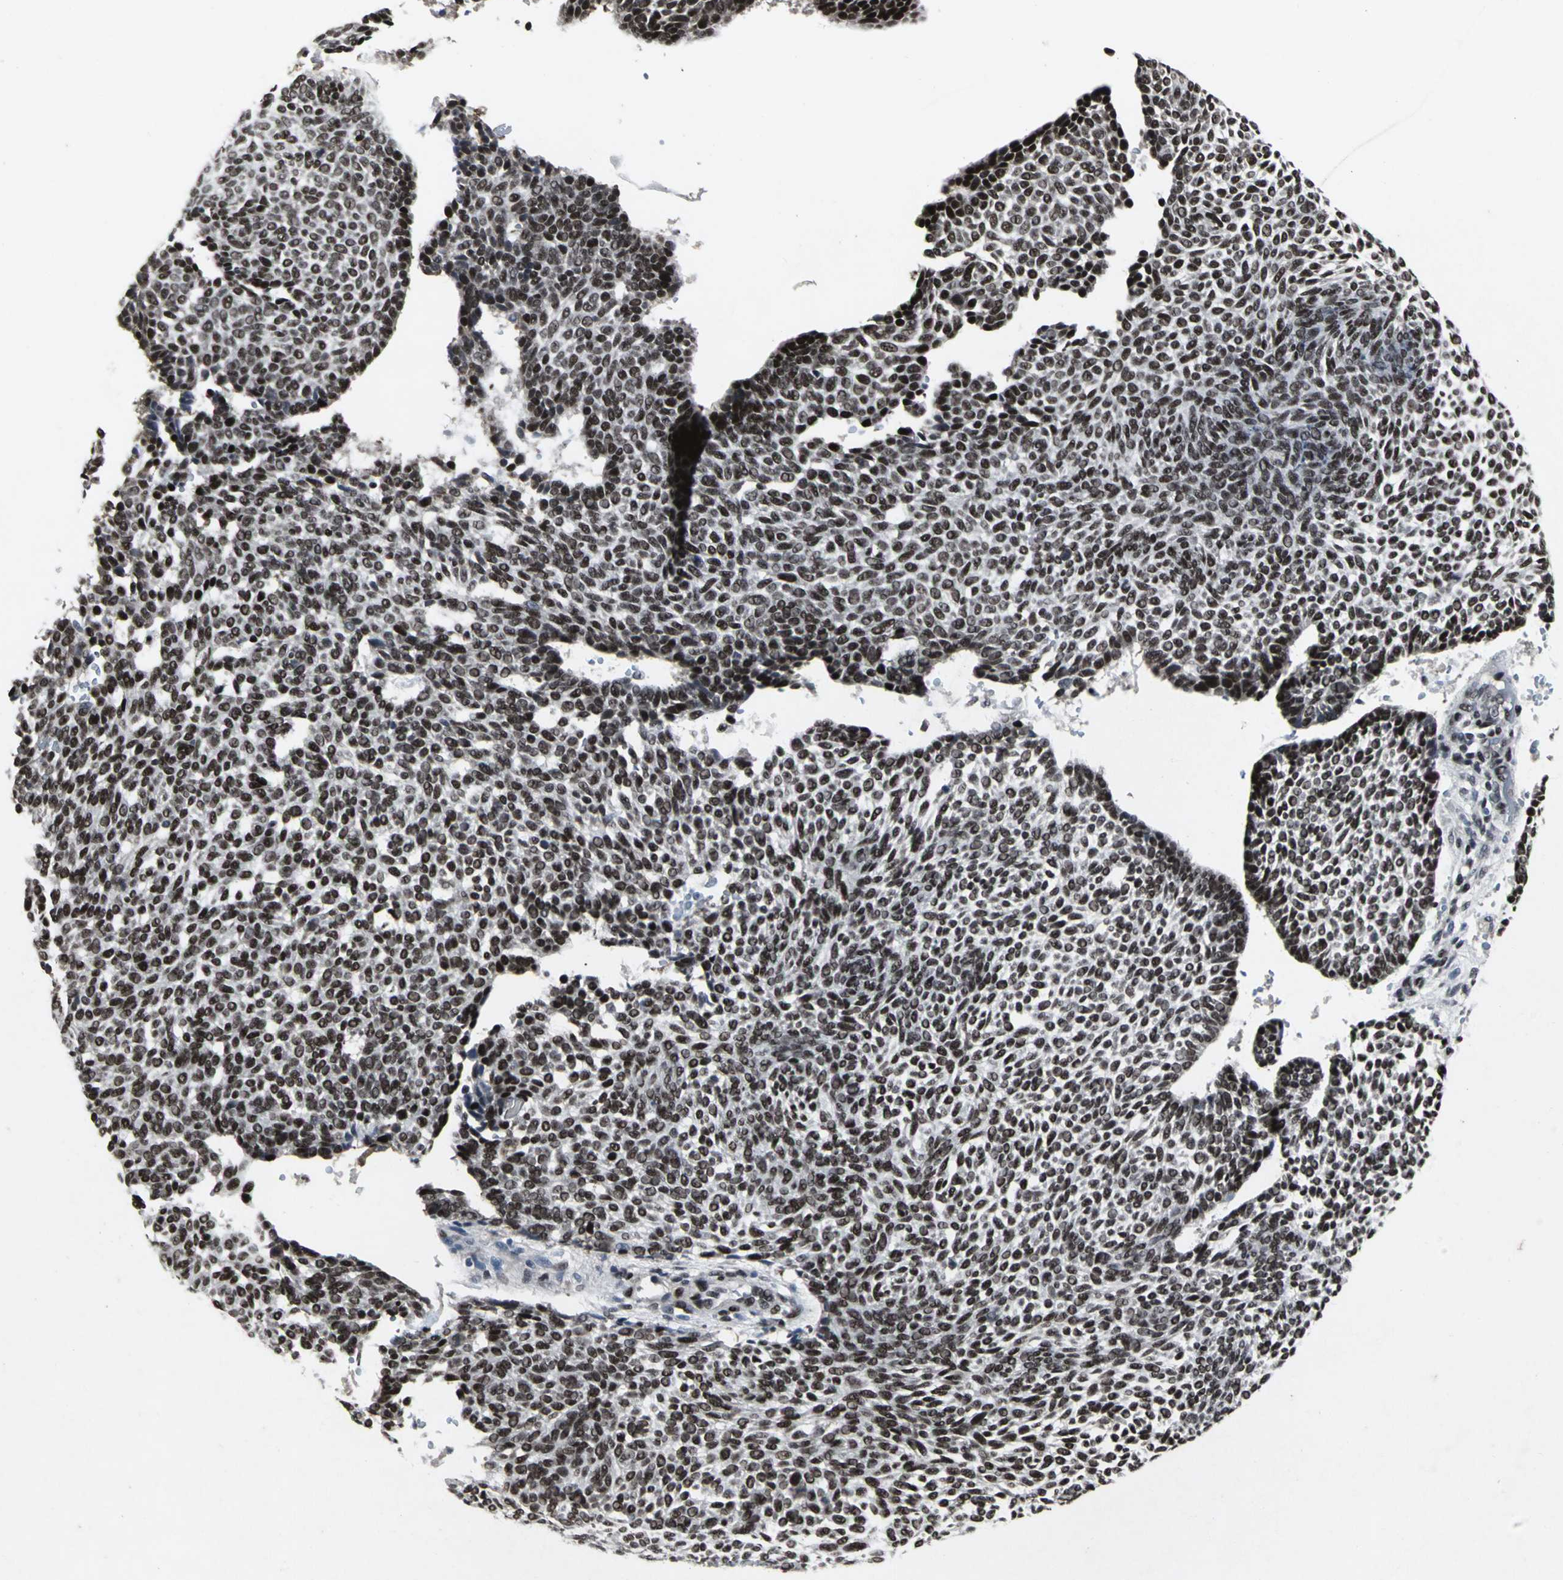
{"staining": {"intensity": "strong", "quantity": ">75%", "location": "nuclear"}, "tissue": "skin cancer", "cell_type": "Tumor cells", "image_type": "cancer", "snomed": [{"axis": "morphology", "description": "Normal tissue, NOS"}, {"axis": "morphology", "description": "Basal cell carcinoma"}, {"axis": "topography", "description": "Skin"}], "caption": "DAB immunohistochemical staining of human basal cell carcinoma (skin) displays strong nuclear protein staining in approximately >75% of tumor cells.", "gene": "SRF", "patient": {"sex": "male", "age": 87}}